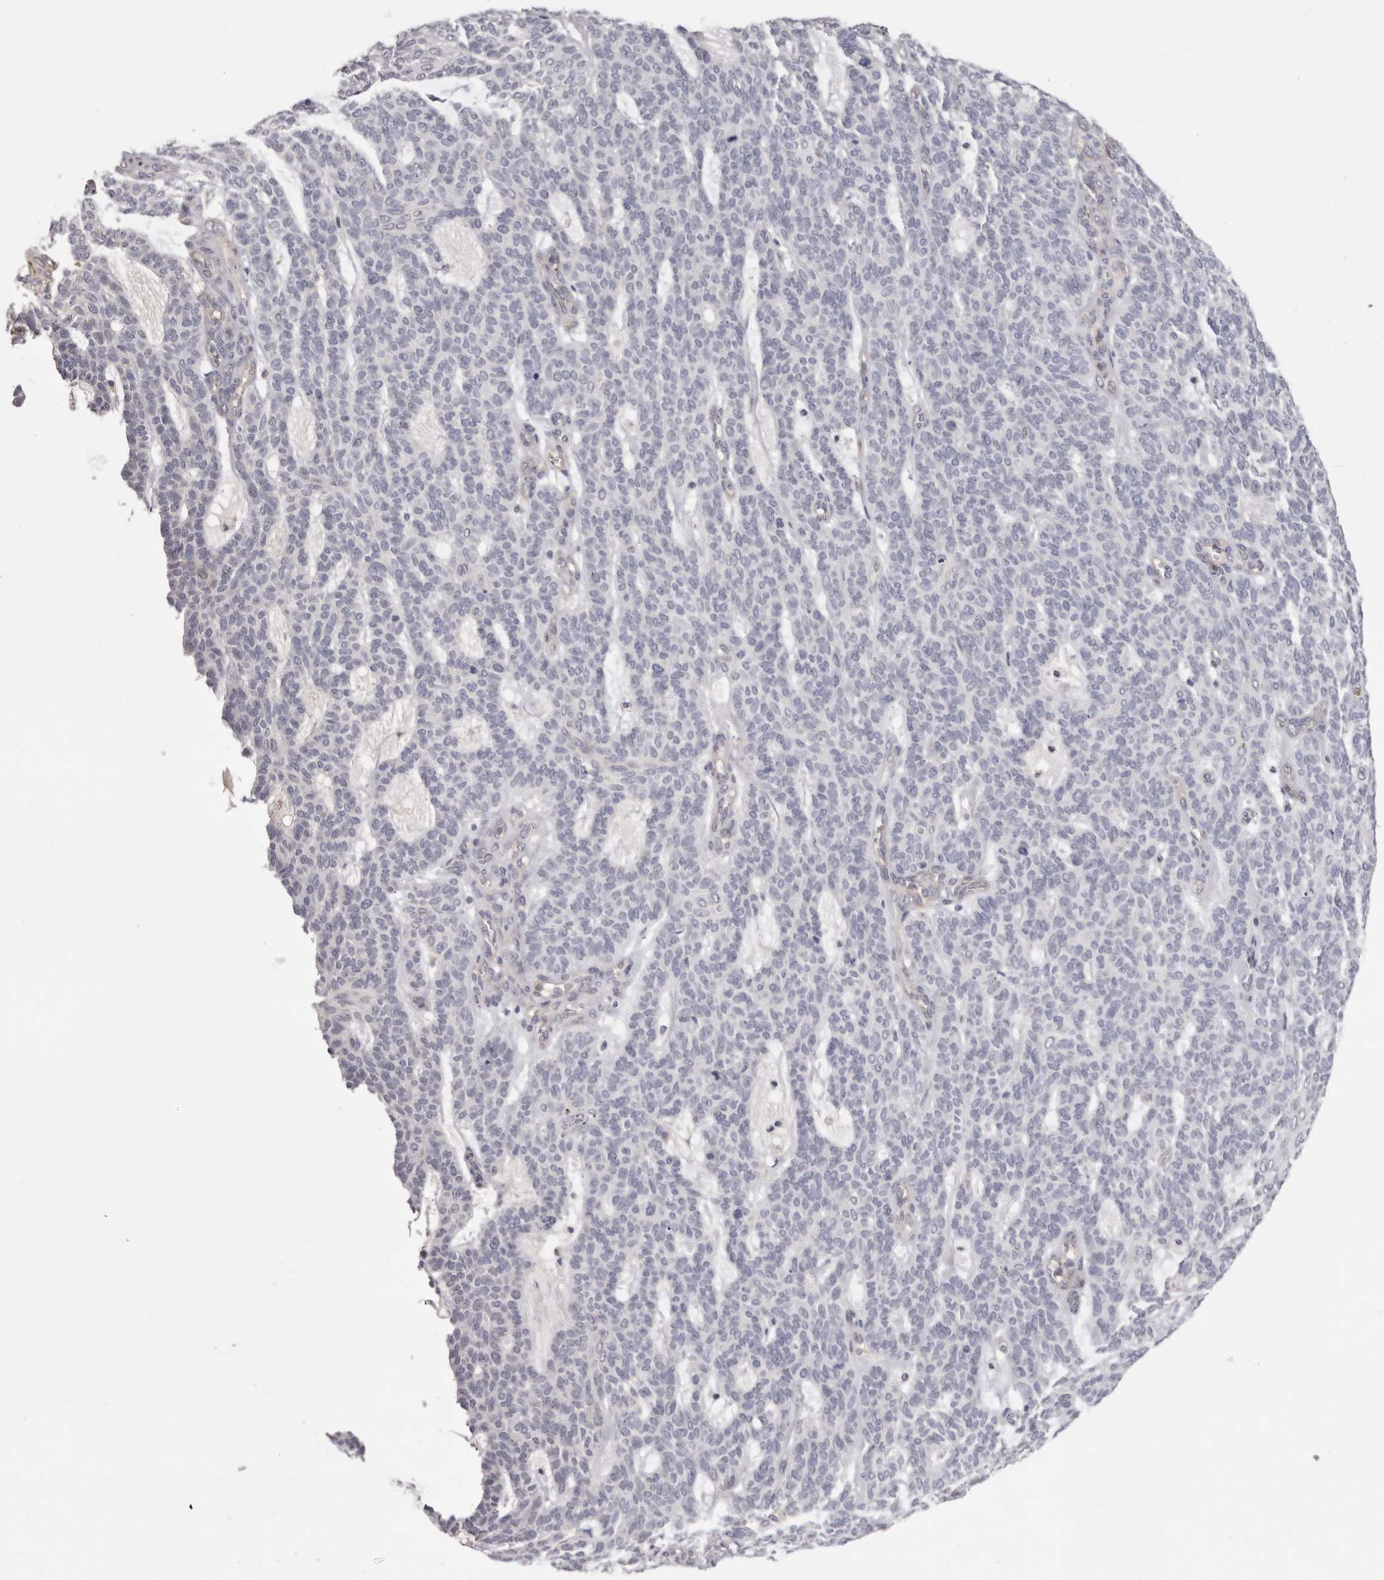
{"staining": {"intensity": "negative", "quantity": "none", "location": "none"}, "tissue": "skin cancer", "cell_type": "Tumor cells", "image_type": "cancer", "snomed": [{"axis": "morphology", "description": "Squamous cell carcinoma, NOS"}, {"axis": "topography", "description": "Skin"}], "caption": "Tumor cells show no significant positivity in squamous cell carcinoma (skin).", "gene": "MMACHC", "patient": {"sex": "female", "age": 90}}